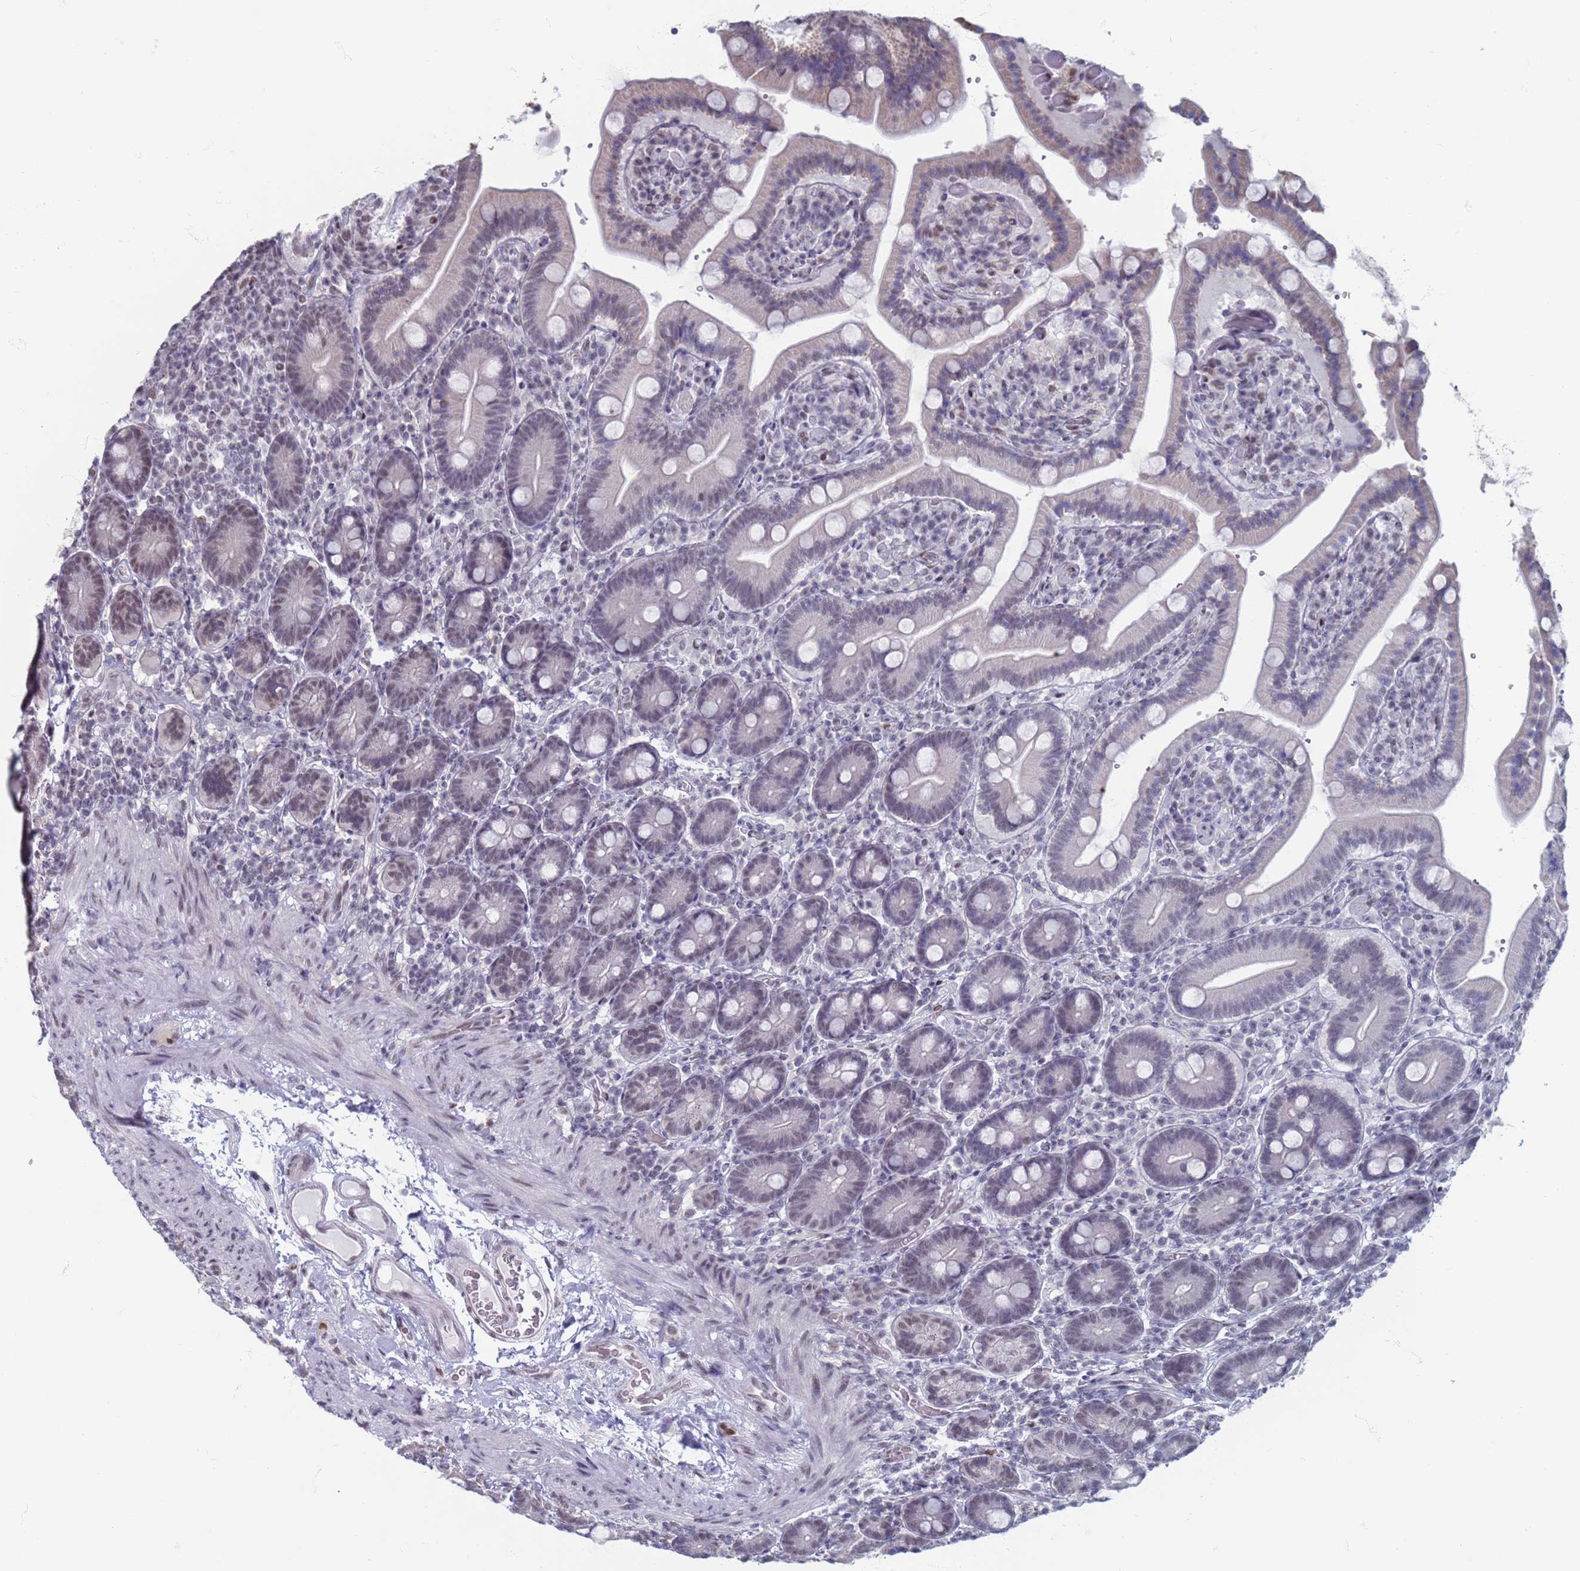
{"staining": {"intensity": "negative", "quantity": "none", "location": "none"}, "tissue": "duodenum", "cell_type": "Glandular cells", "image_type": "normal", "snomed": [{"axis": "morphology", "description": "Normal tissue, NOS"}, {"axis": "topography", "description": "Duodenum"}], "caption": "A histopathology image of human duodenum is negative for staining in glandular cells. (DAB IHC visualized using brightfield microscopy, high magnification).", "gene": "SAE1", "patient": {"sex": "female", "age": 62}}